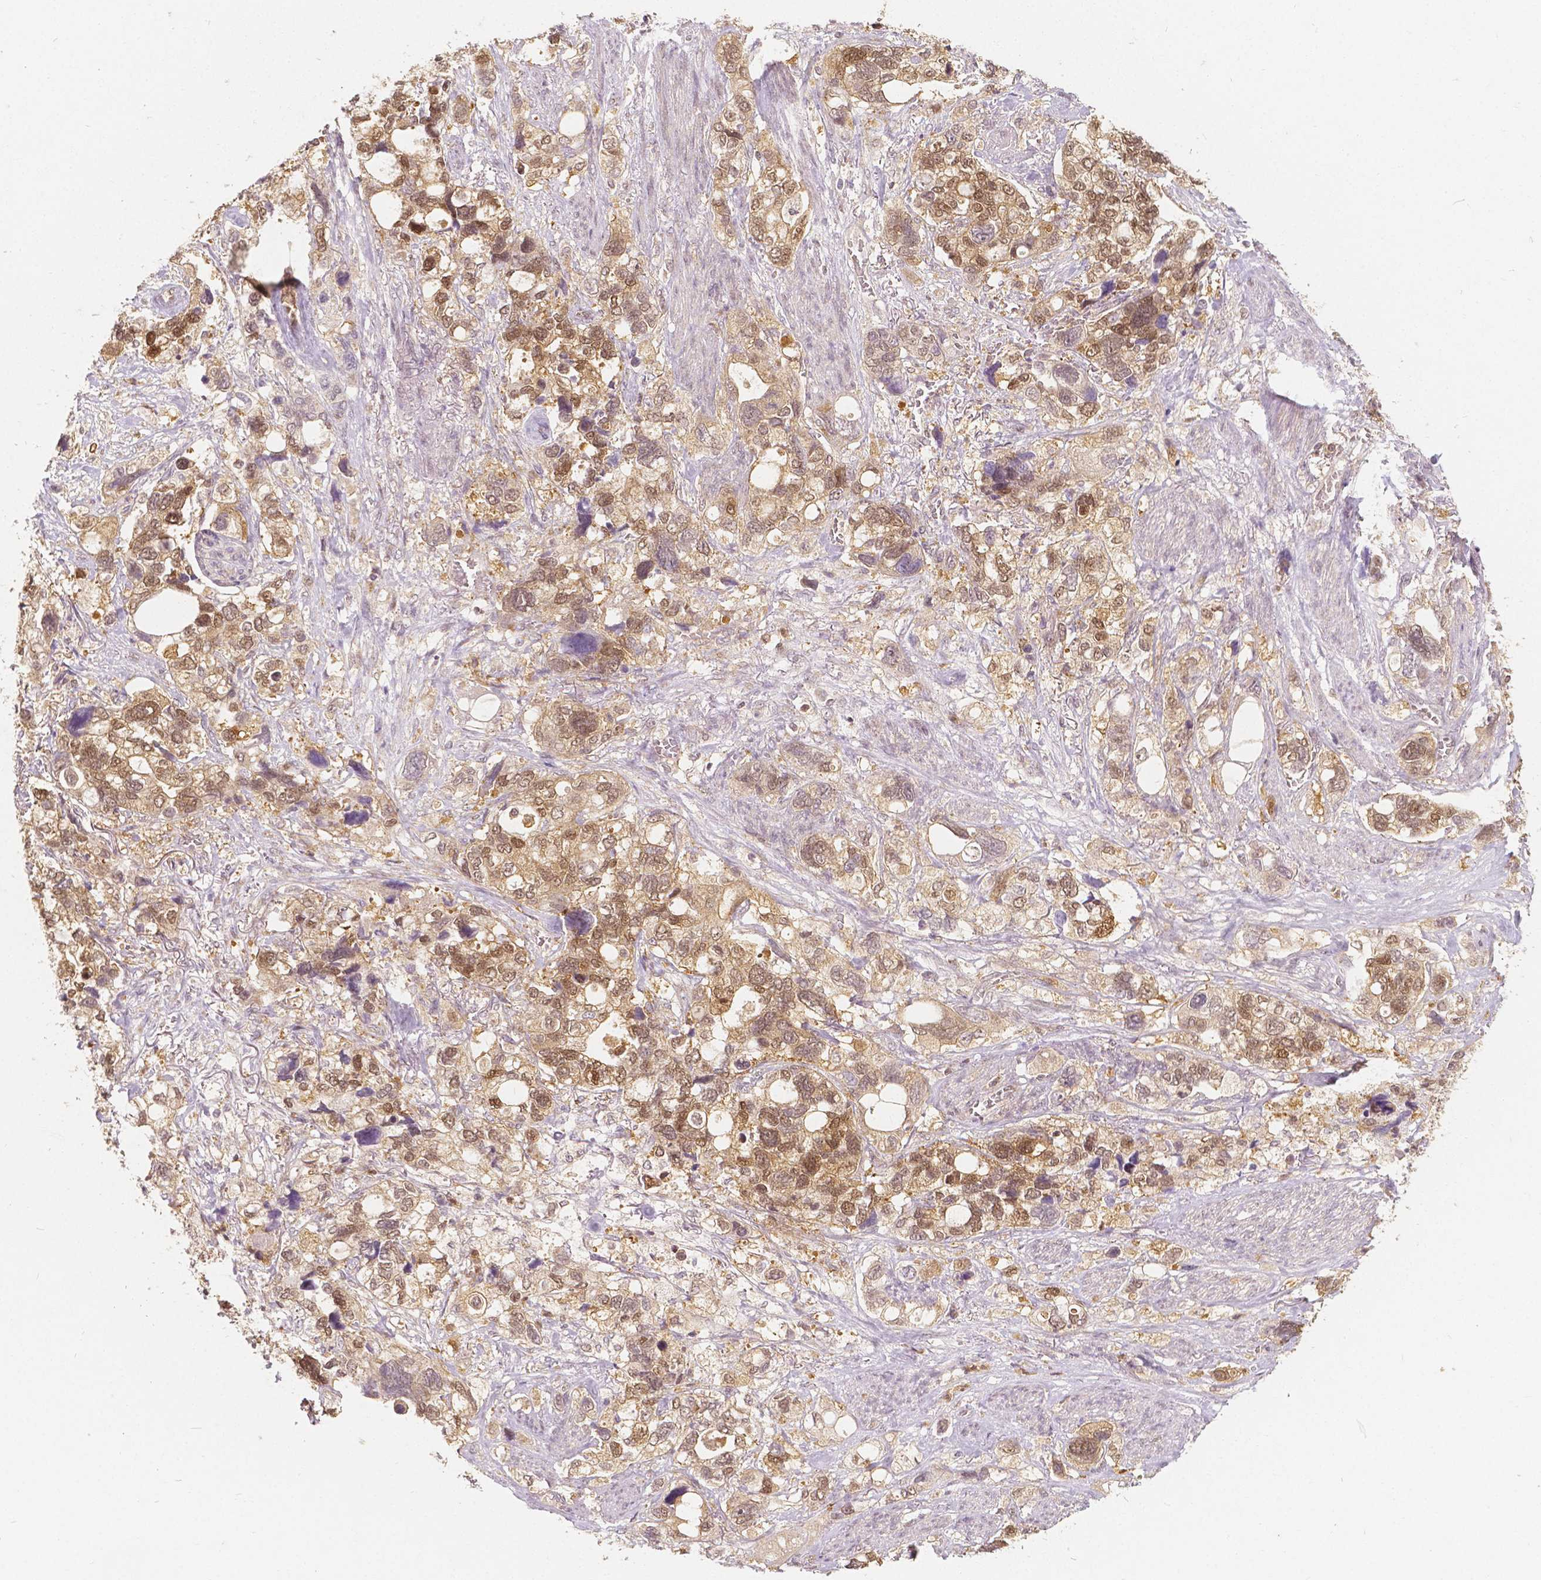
{"staining": {"intensity": "moderate", "quantity": ">75%", "location": "cytoplasmic/membranous,nuclear"}, "tissue": "stomach cancer", "cell_type": "Tumor cells", "image_type": "cancer", "snomed": [{"axis": "morphology", "description": "Adenocarcinoma, NOS"}, {"axis": "topography", "description": "Stomach, upper"}], "caption": "Stomach cancer (adenocarcinoma) tissue demonstrates moderate cytoplasmic/membranous and nuclear positivity in approximately >75% of tumor cells, visualized by immunohistochemistry. (DAB (3,3'-diaminobenzidine) IHC, brown staining for protein, blue staining for nuclei).", "gene": "NAPRT", "patient": {"sex": "female", "age": 81}}